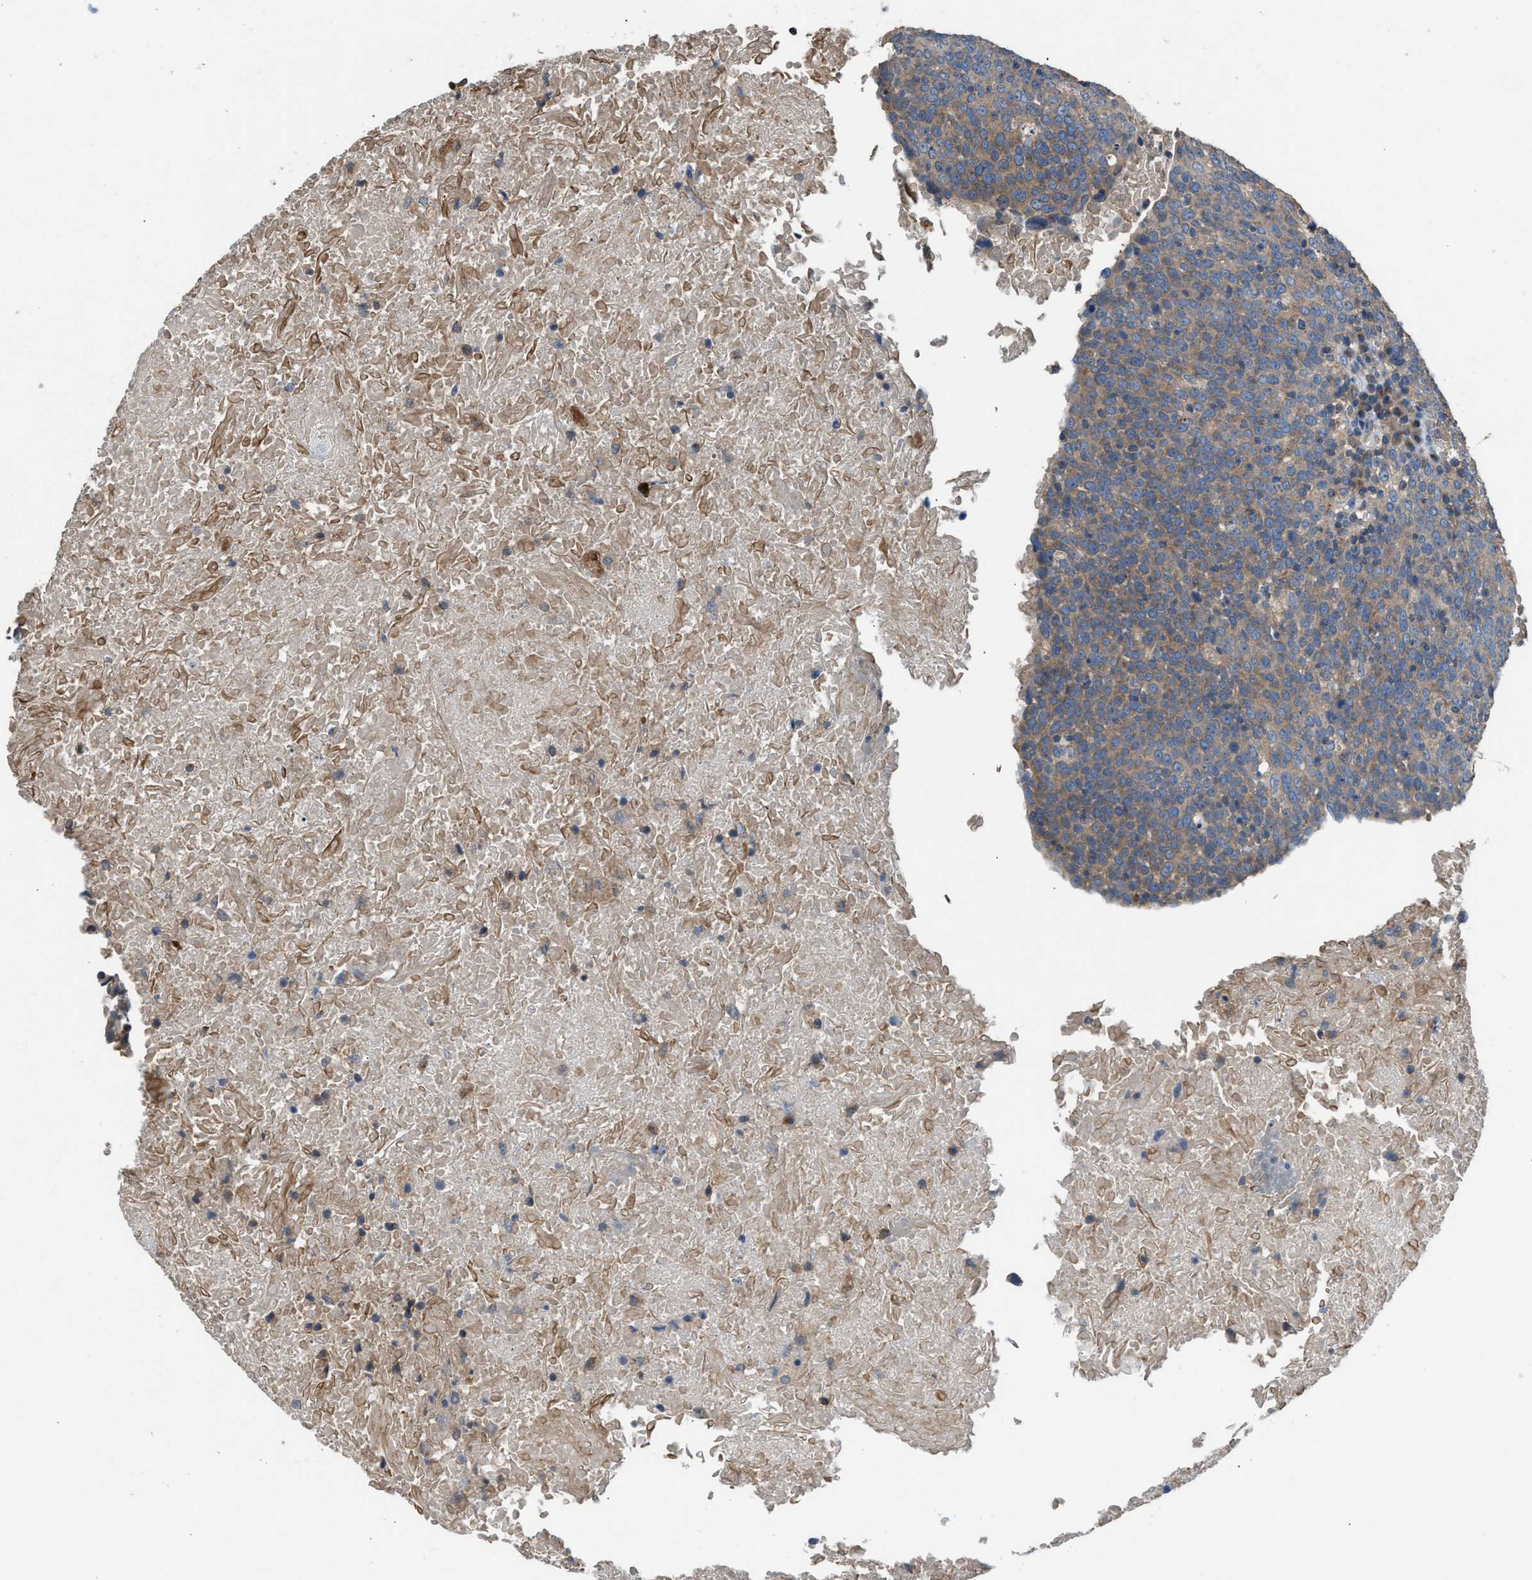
{"staining": {"intensity": "weak", "quantity": ">75%", "location": "cytoplasmic/membranous"}, "tissue": "head and neck cancer", "cell_type": "Tumor cells", "image_type": "cancer", "snomed": [{"axis": "morphology", "description": "Squamous cell carcinoma, NOS"}, {"axis": "morphology", "description": "Squamous cell carcinoma, metastatic, NOS"}, {"axis": "topography", "description": "Lymph node"}, {"axis": "topography", "description": "Head-Neck"}], "caption": "Head and neck cancer tissue displays weak cytoplasmic/membranous positivity in about >75% of tumor cells, visualized by immunohistochemistry. (DAB (3,3'-diaminobenzidine) IHC with brightfield microscopy, high magnification).", "gene": "TPK1", "patient": {"sex": "male", "age": 62}}